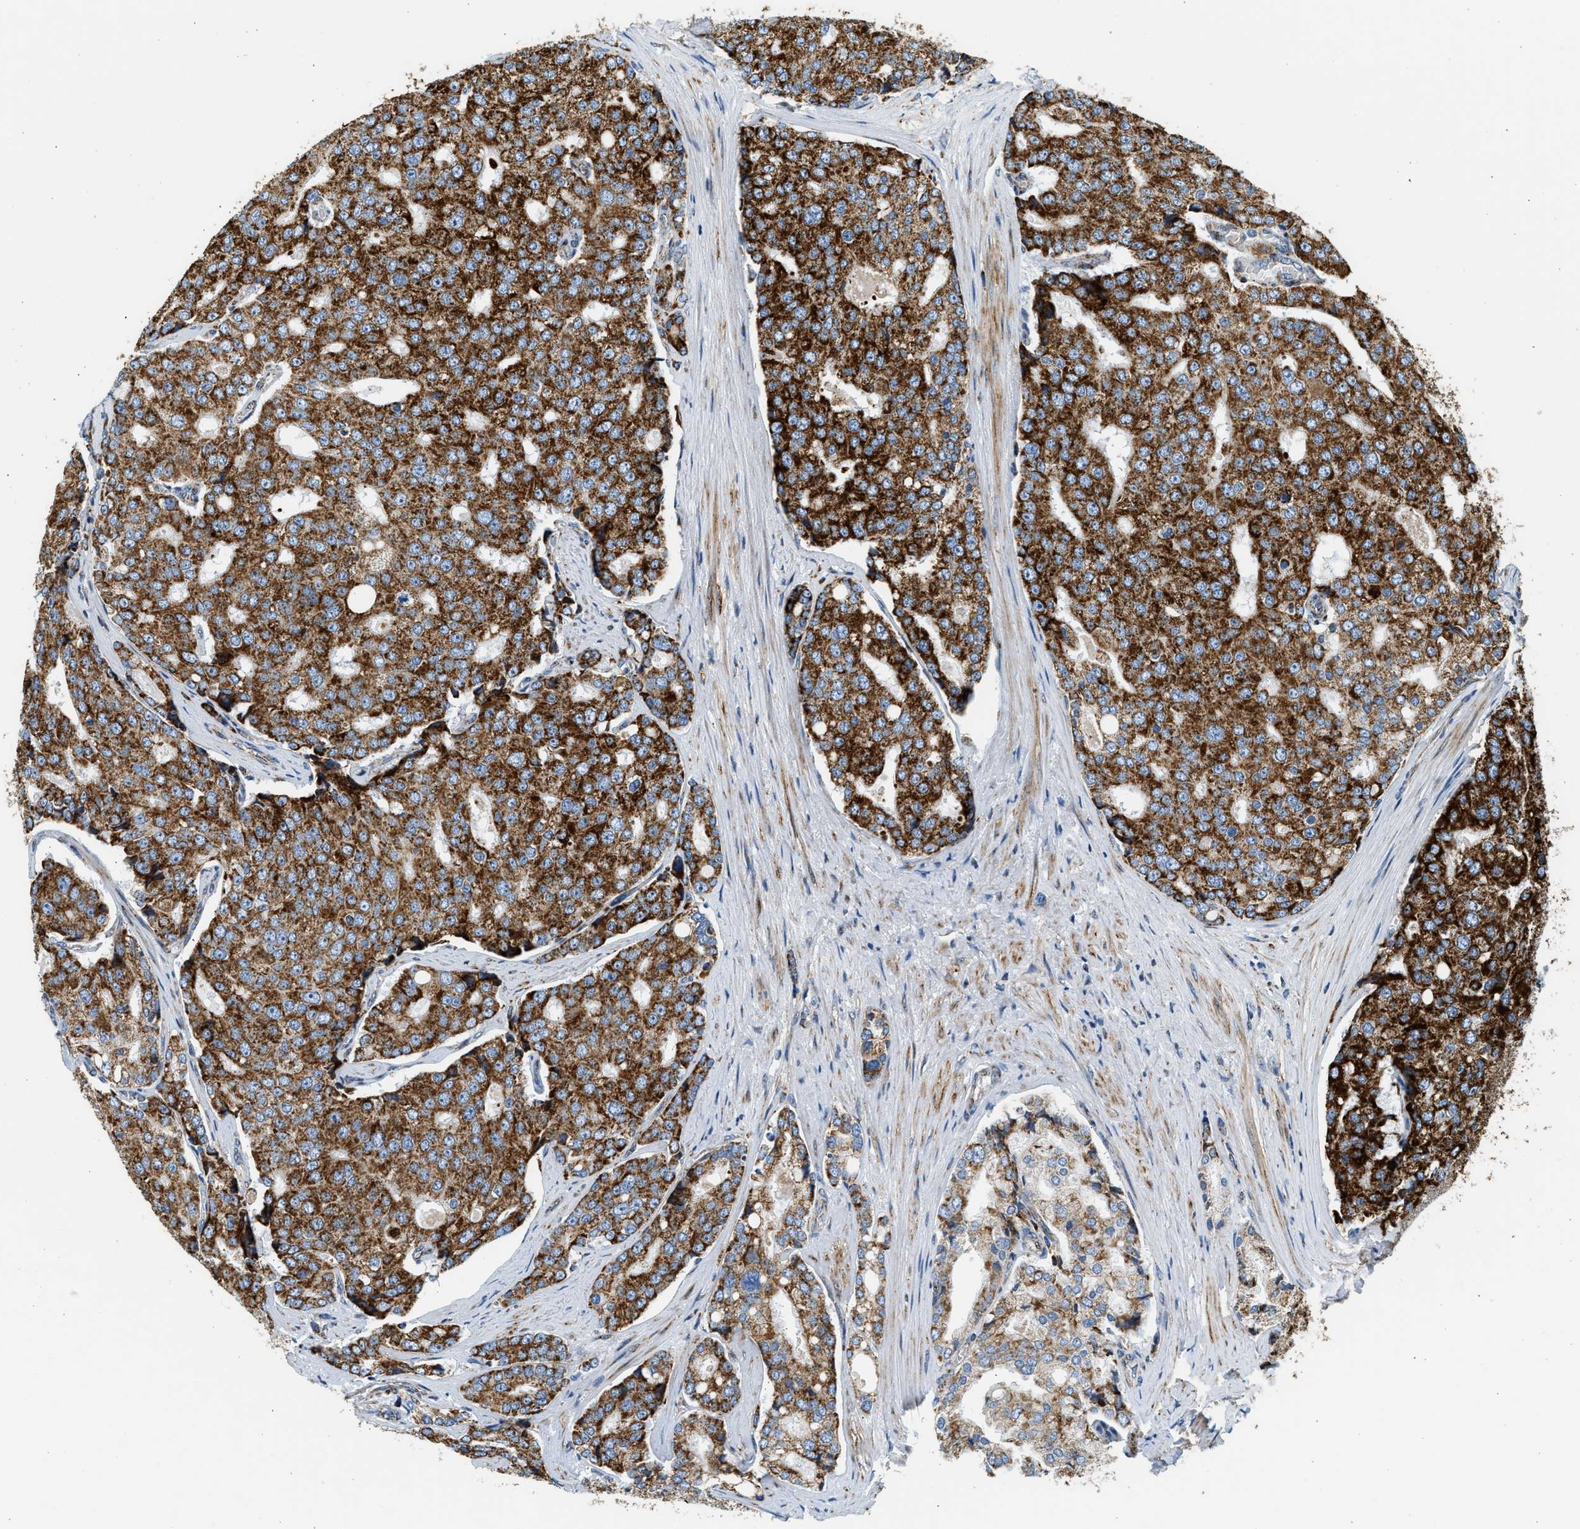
{"staining": {"intensity": "strong", "quantity": ">75%", "location": "cytoplasmic/membranous"}, "tissue": "prostate cancer", "cell_type": "Tumor cells", "image_type": "cancer", "snomed": [{"axis": "morphology", "description": "Adenocarcinoma, High grade"}, {"axis": "topography", "description": "Prostate"}], "caption": "Immunohistochemistry staining of high-grade adenocarcinoma (prostate), which shows high levels of strong cytoplasmic/membranous expression in approximately >75% of tumor cells indicating strong cytoplasmic/membranous protein staining. The staining was performed using DAB (3,3'-diaminobenzidine) (brown) for protein detection and nuclei were counterstained in hematoxylin (blue).", "gene": "KCNMB3", "patient": {"sex": "male", "age": 50}}